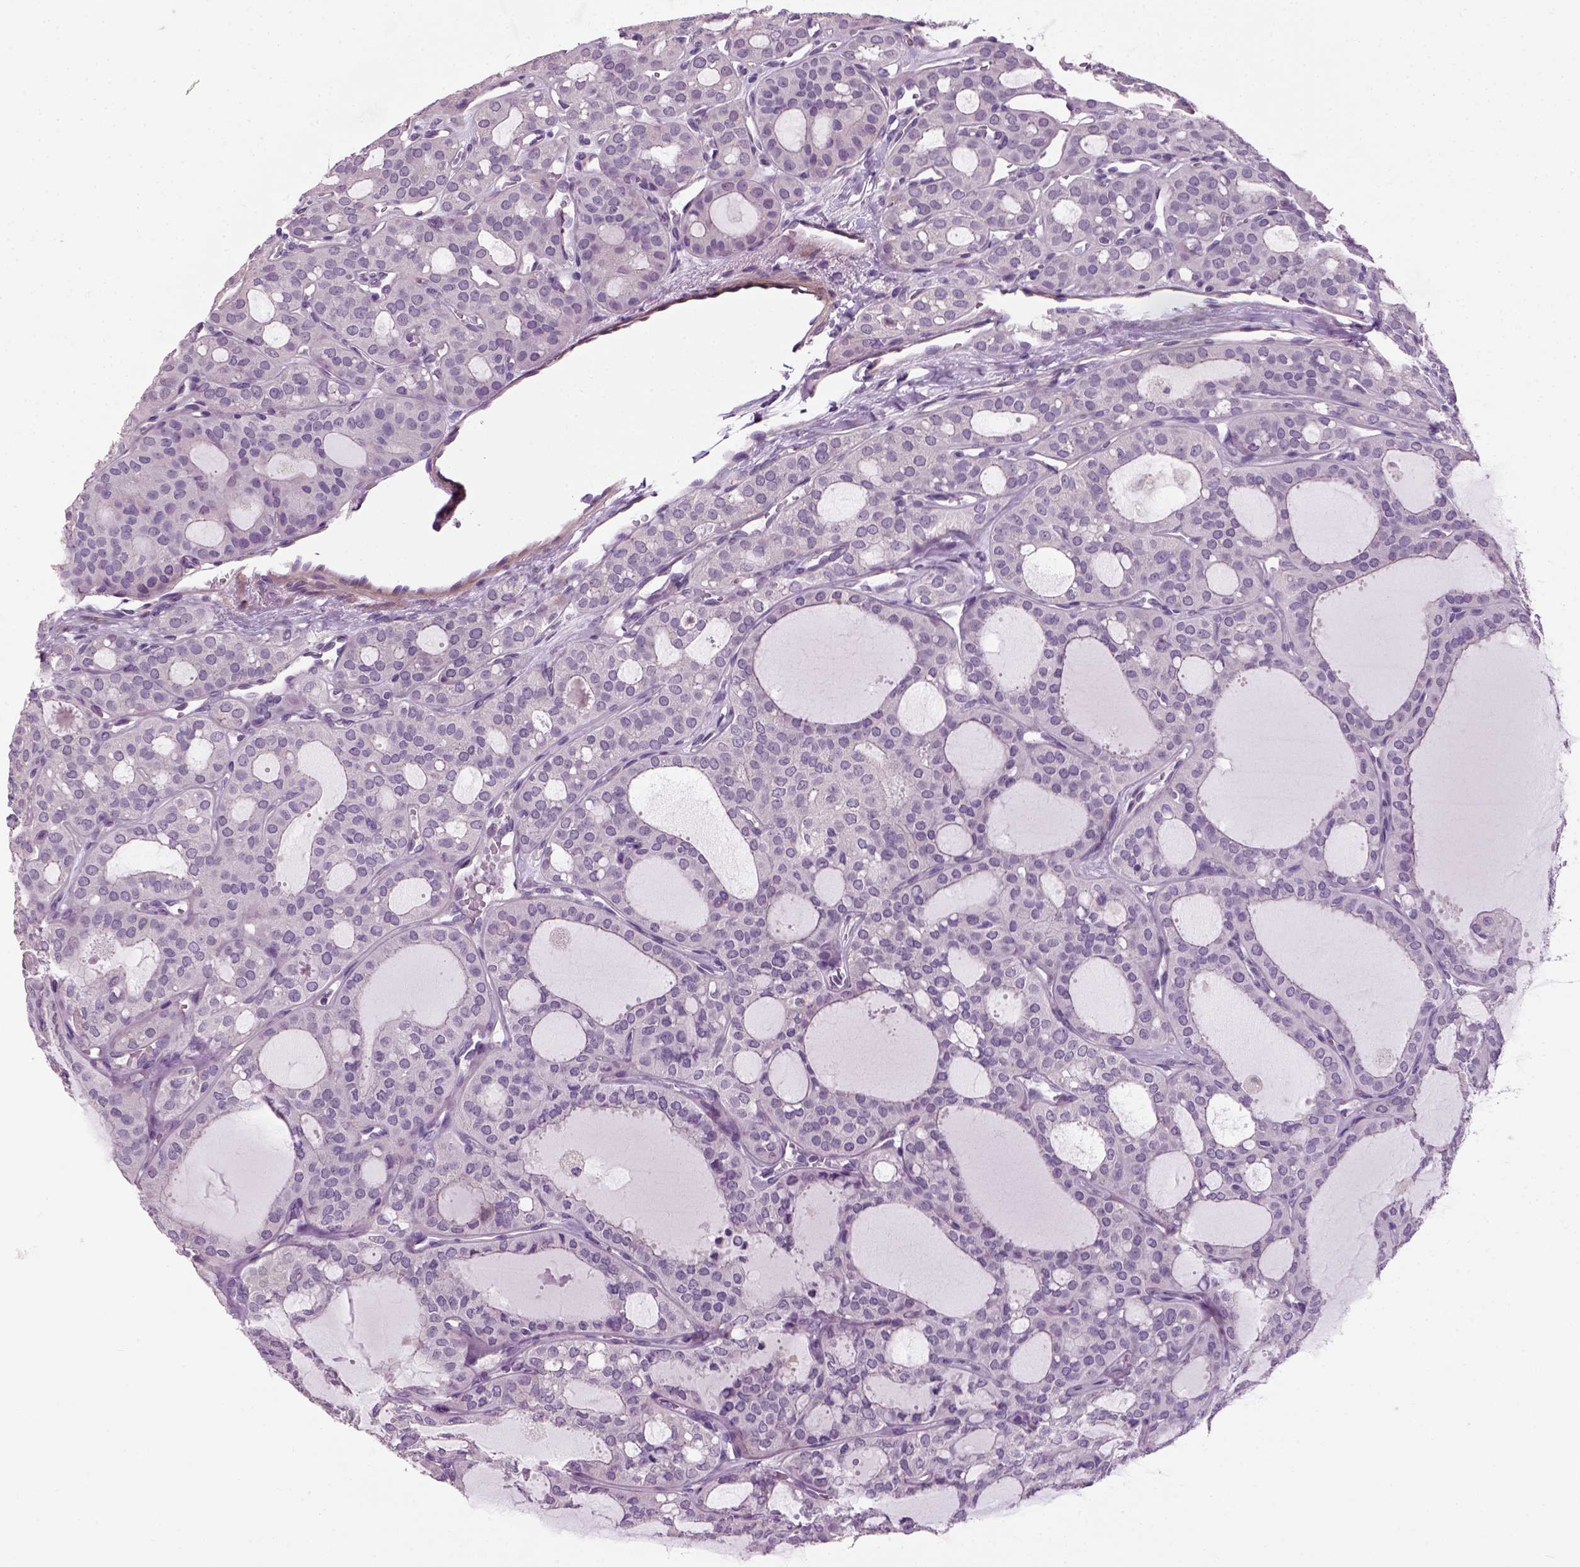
{"staining": {"intensity": "negative", "quantity": "none", "location": "none"}, "tissue": "thyroid cancer", "cell_type": "Tumor cells", "image_type": "cancer", "snomed": [{"axis": "morphology", "description": "Follicular adenoma carcinoma, NOS"}, {"axis": "topography", "description": "Thyroid gland"}], "caption": "This image is of thyroid cancer (follicular adenoma carcinoma) stained with immunohistochemistry to label a protein in brown with the nuclei are counter-stained blue. There is no staining in tumor cells.", "gene": "ELOVL3", "patient": {"sex": "male", "age": 75}}